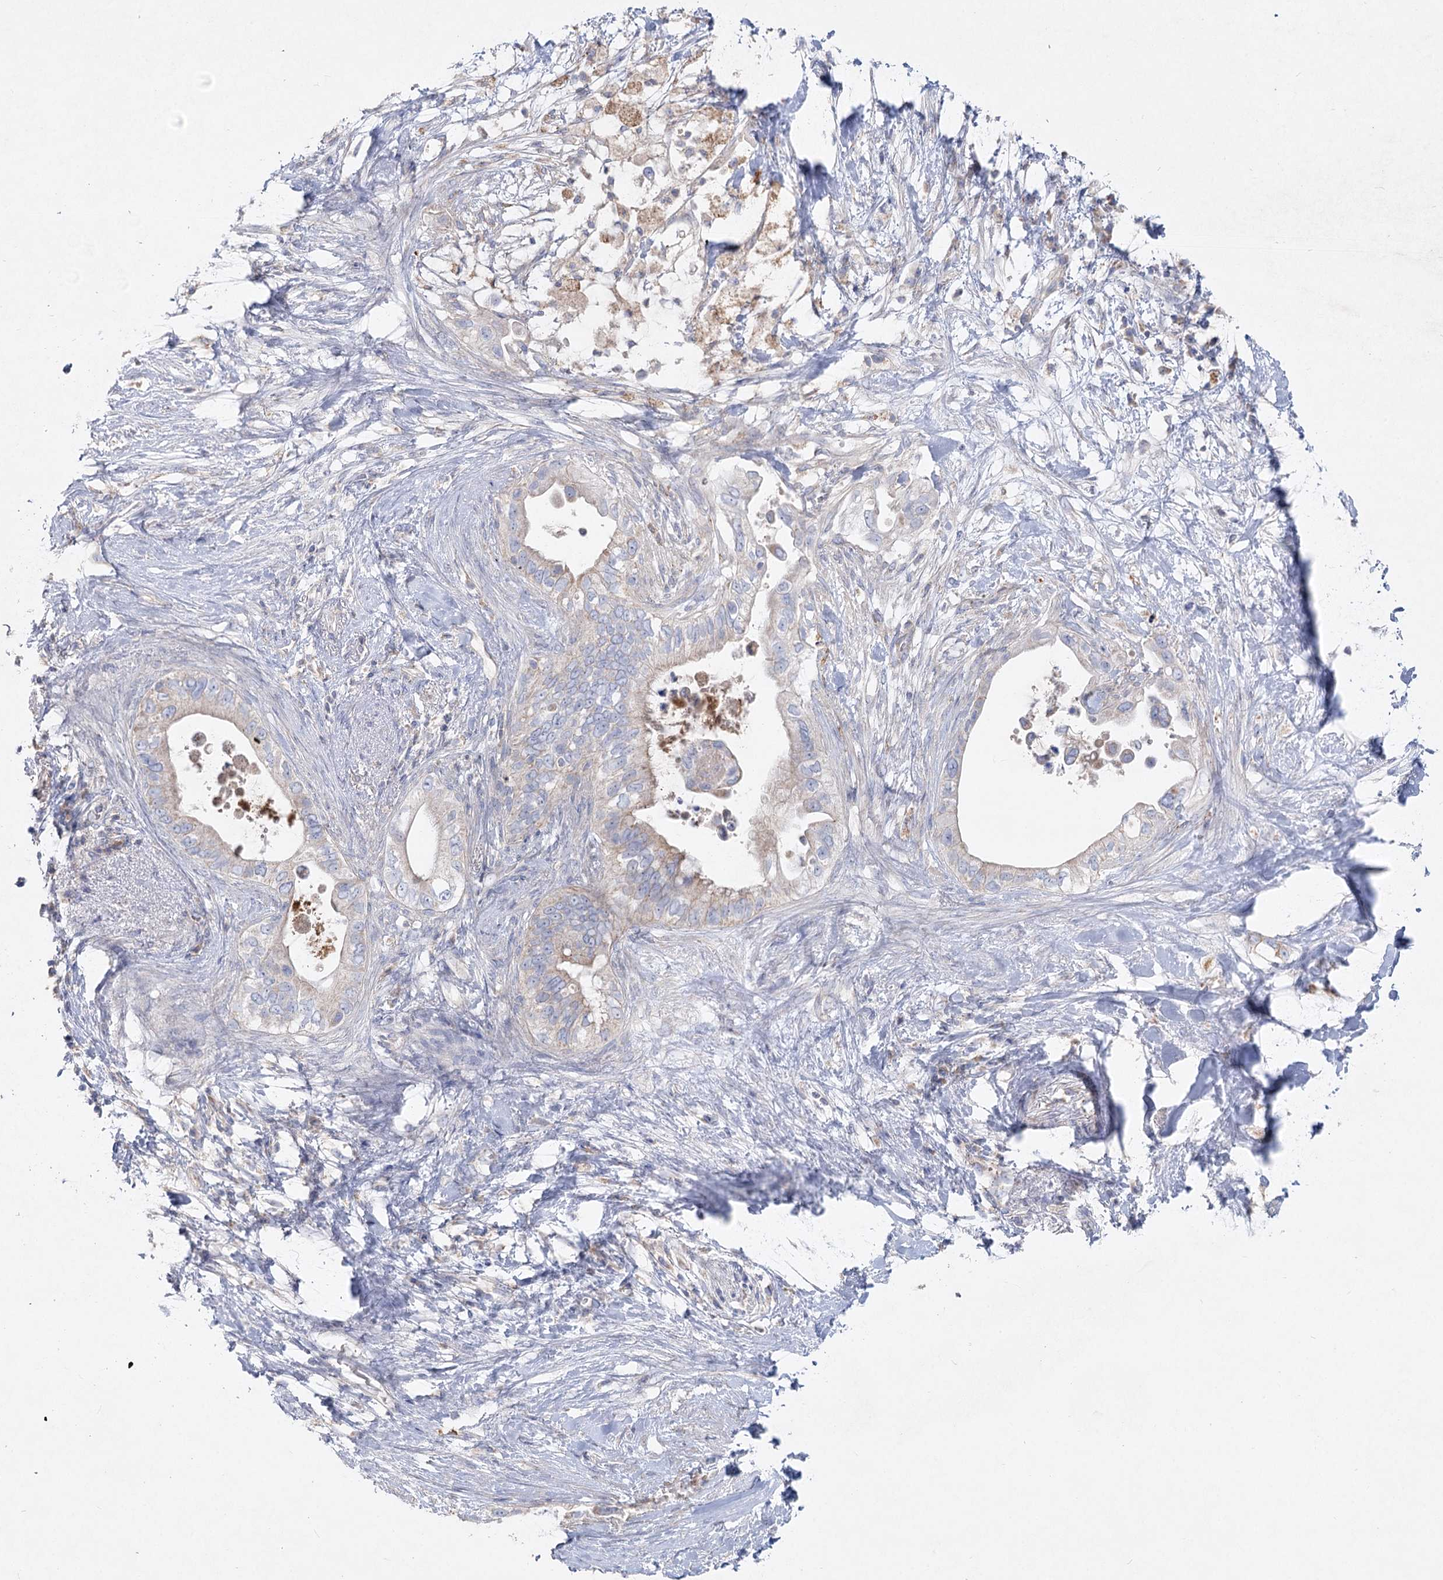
{"staining": {"intensity": "weak", "quantity": "<25%", "location": "cytoplasmic/membranous"}, "tissue": "pancreatic cancer", "cell_type": "Tumor cells", "image_type": "cancer", "snomed": [{"axis": "morphology", "description": "Adenocarcinoma, NOS"}, {"axis": "topography", "description": "Pancreas"}], "caption": "A histopathology image of pancreatic adenocarcinoma stained for a protein demonstrates no brown staining in tumor cells.", "gene": "TMEM187", "patient": {"sex": "female", "age": 56}}